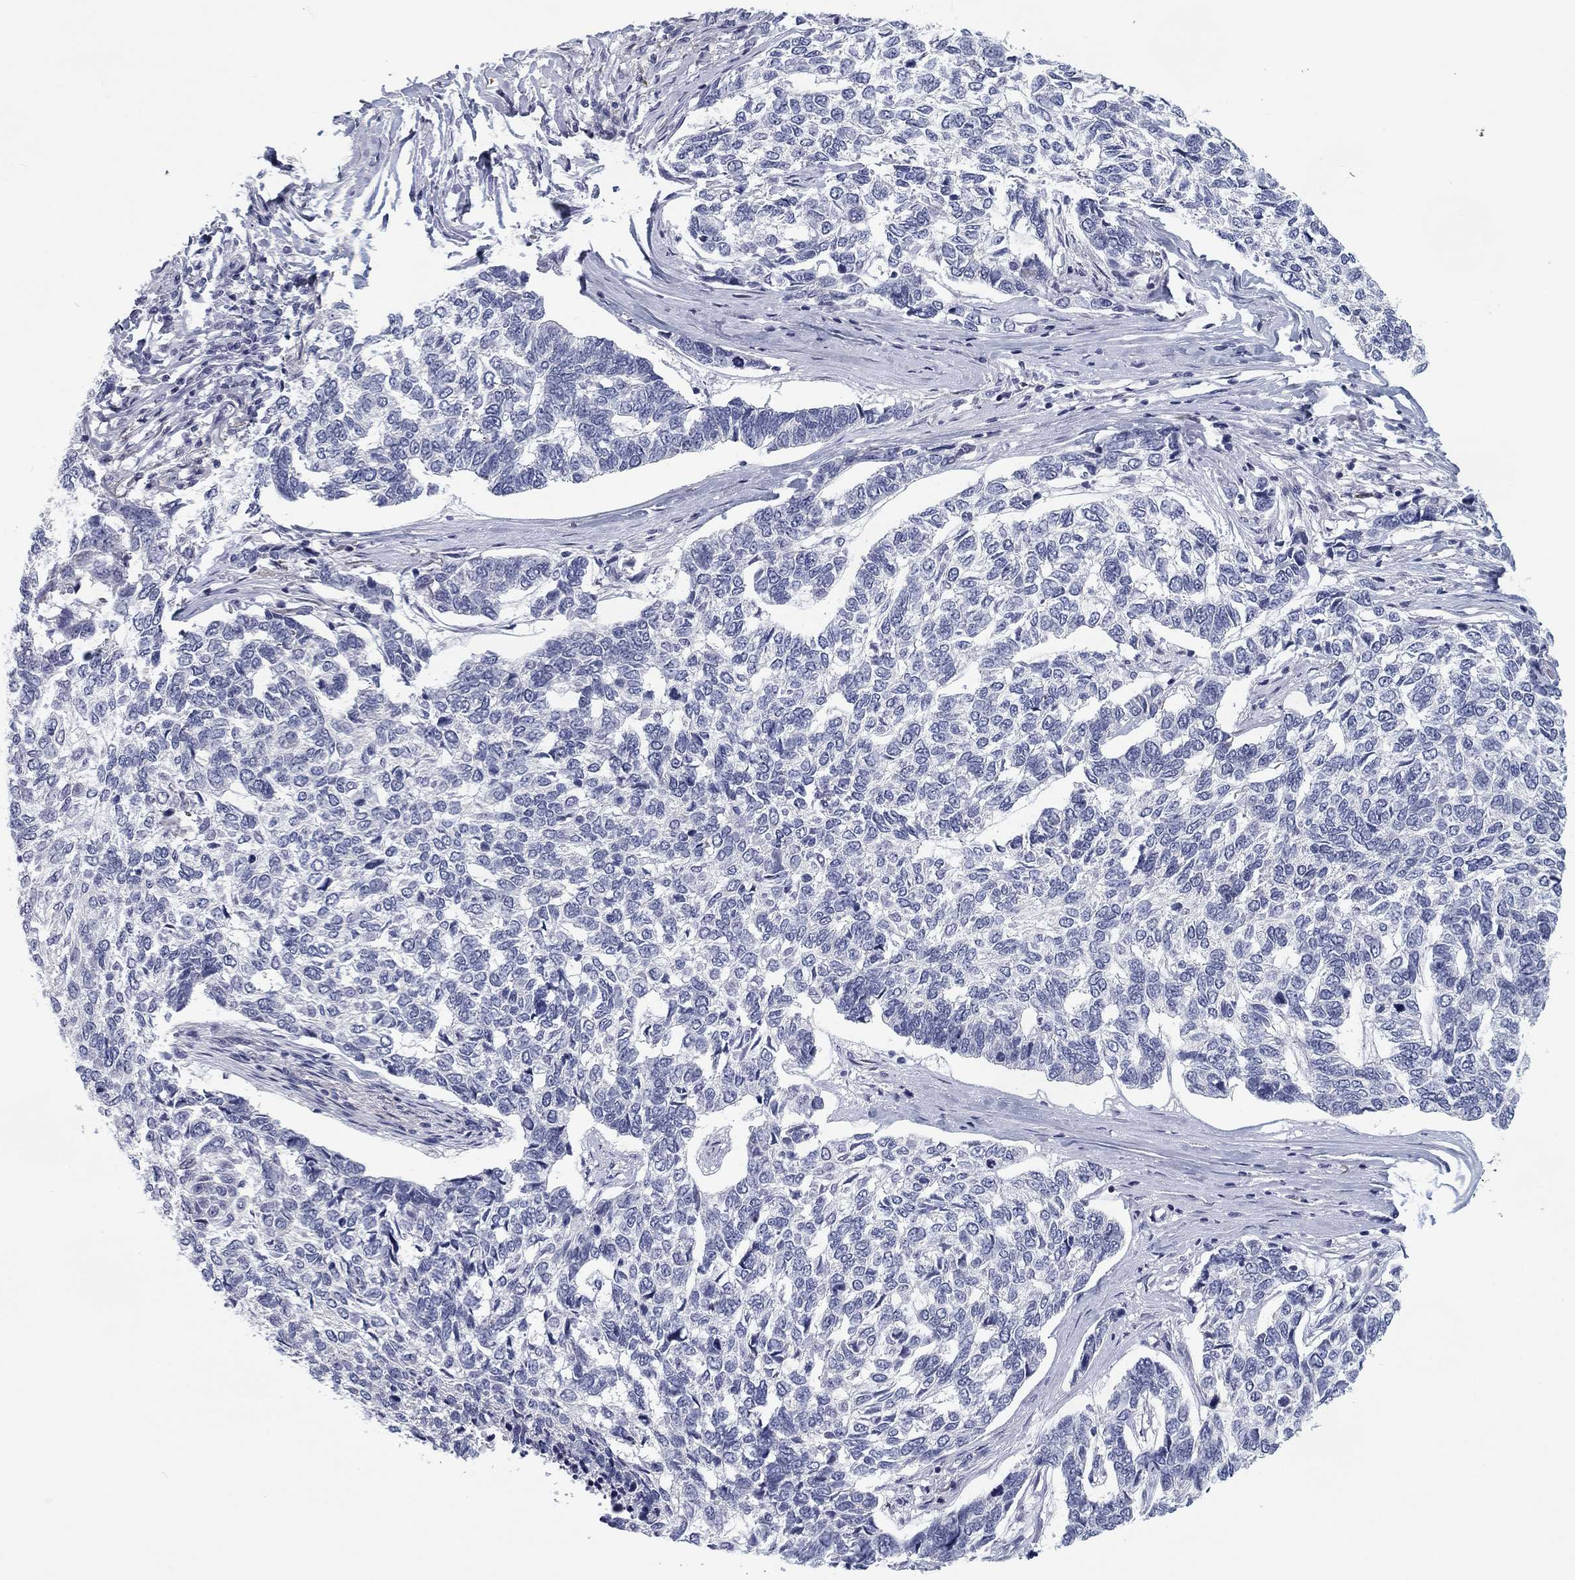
{"staining": {"intensity": "negative", "quantity": "none", "location": "none"}, "tissue": "skin cancer", "cell_type": "Tumor cells", "image_type": "cancer", "snomed": [{"axis": "morphology", "description": "Basal cell carcinoma"}, {"axis": "topography", "description": "Skin"}], "caption": "Skin cancer (basal cell carcinoma) was stained to show a protein in brown. There is no significant positivity in tumor cells.", "gene": "CALB1", "patient": {"sex": "female", "age": 65}}